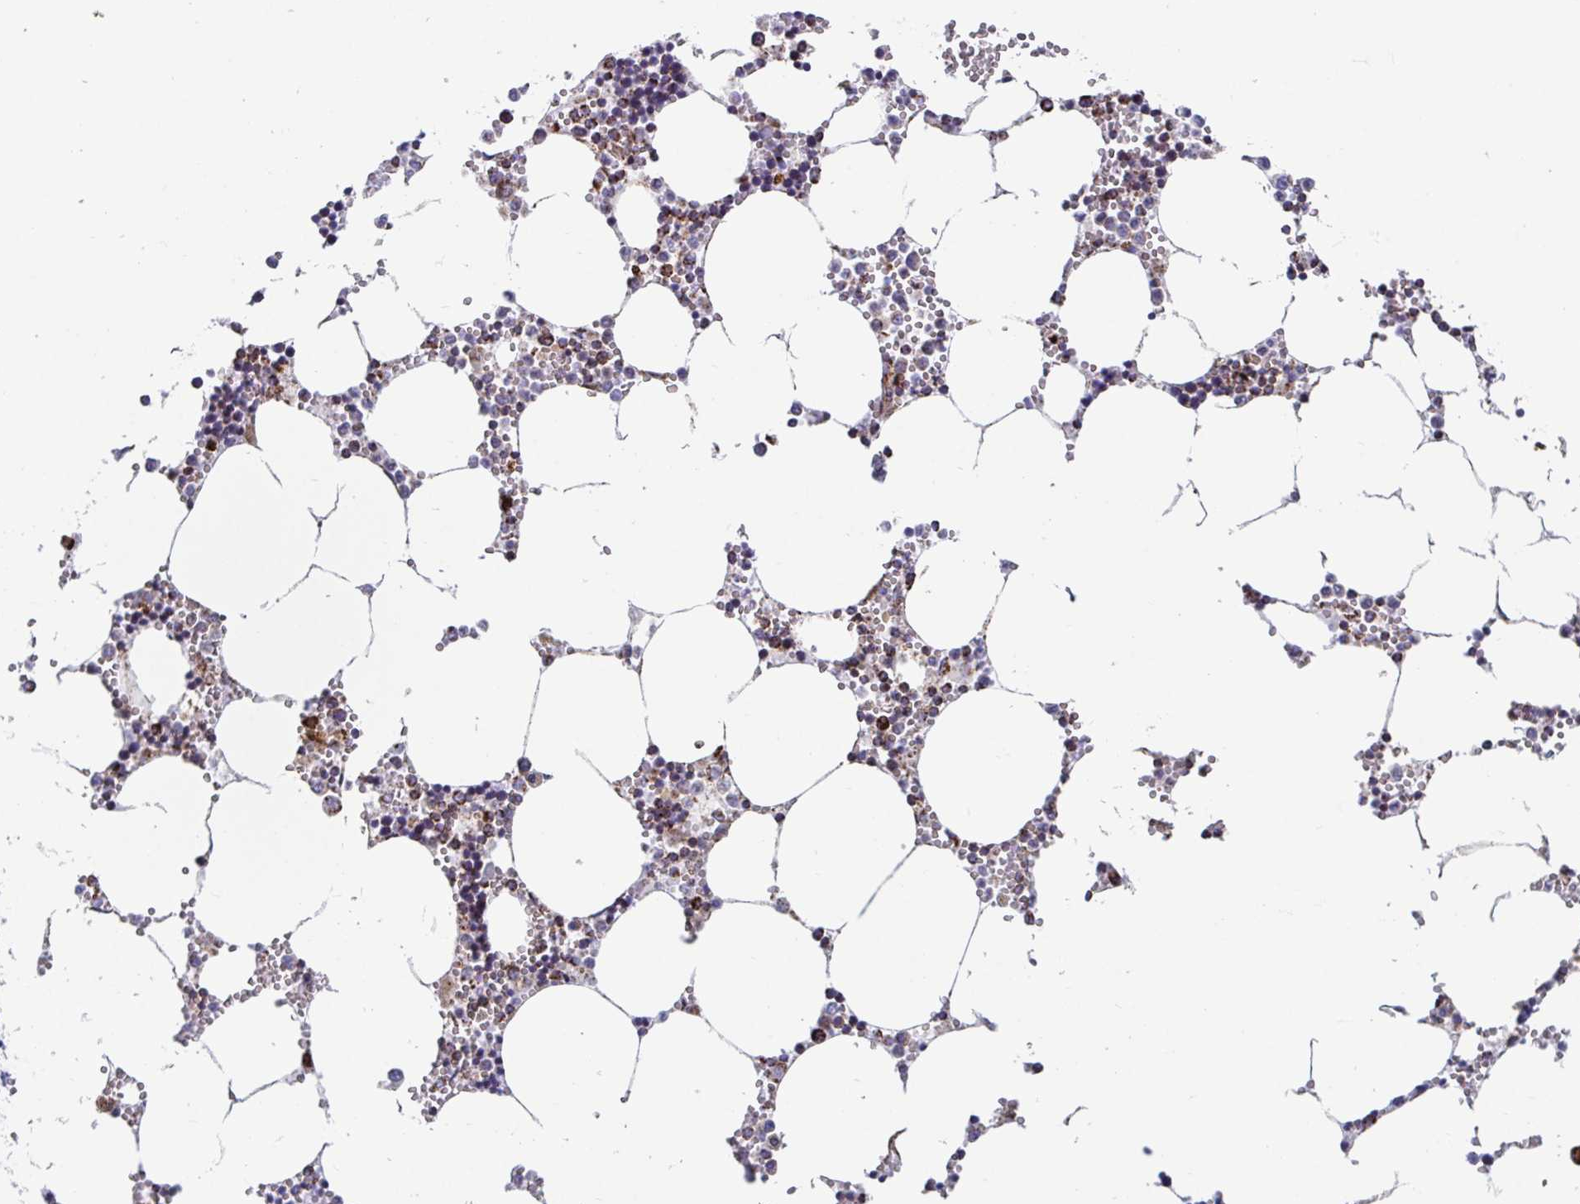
{"staining": {"intensity": "strong", "quantity": "<25%", "location": "cytoplasmic/membranous"}, "tissue": "bone marrow", "cell_type": "Hematopoietic cells", "image_type": "normal", "snomed": [{"axis": "morphology", "description": "Normal tissue, NOS"}, {"axis": "topography", "description": "Bone marrow"}], "caption": "The histopathology image displays immunohistochemical staining of normal bone marrow. There is strong cytoplasmic/membranous staining is appreciated in approximately <25% of hematopoietic cells. (IHC, brightfield microscopy, high magnification).", "gene": "ATP5MJ", "patient": {"sex": "male", "age": 54}}